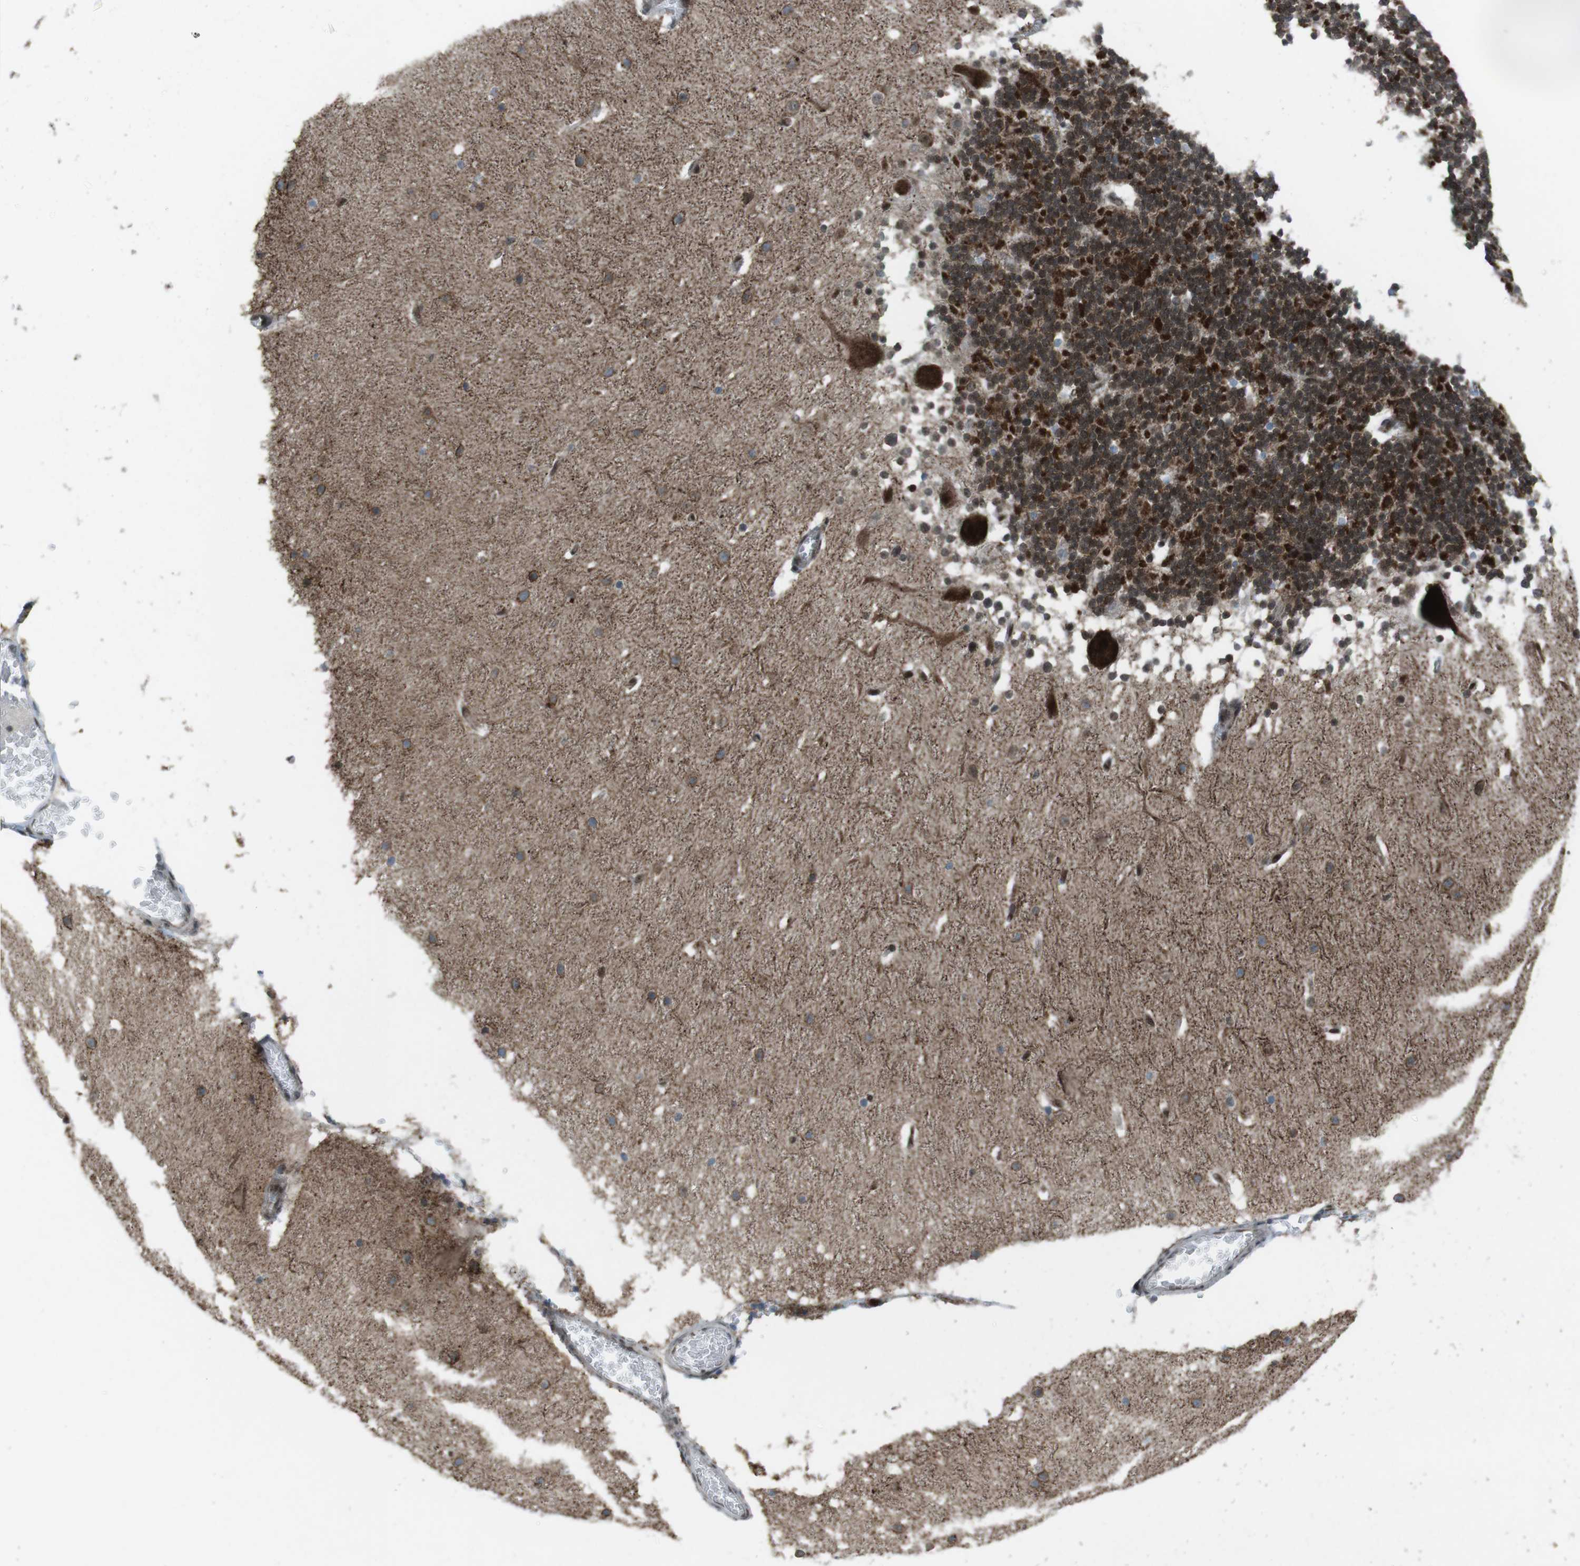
{"staining": {"intensity": "moderate", "quantity": ">75%", "location": "cytoplasmic/membranous,nuclear"}, "tissue": "cerebellum", "cell_type": "Cells in granular layer", "image_type": "normal", "snomed": [{"axis": "morphology", "description": "Normal tissue, NOS"}, {"axis": "topography", "description": "Cerebellum"}], "caption": "This micrograph displays benign cerebellum stained with immunohistochemistry to label a protein in brown. The cytoplasmic/membranous,nuclear of cells in granular layer show moderate positivity for the protein. Nuclei are counter-stained blue.", "gene": "CSNK1D", "patient": {"sex": "female", "age": 19}}